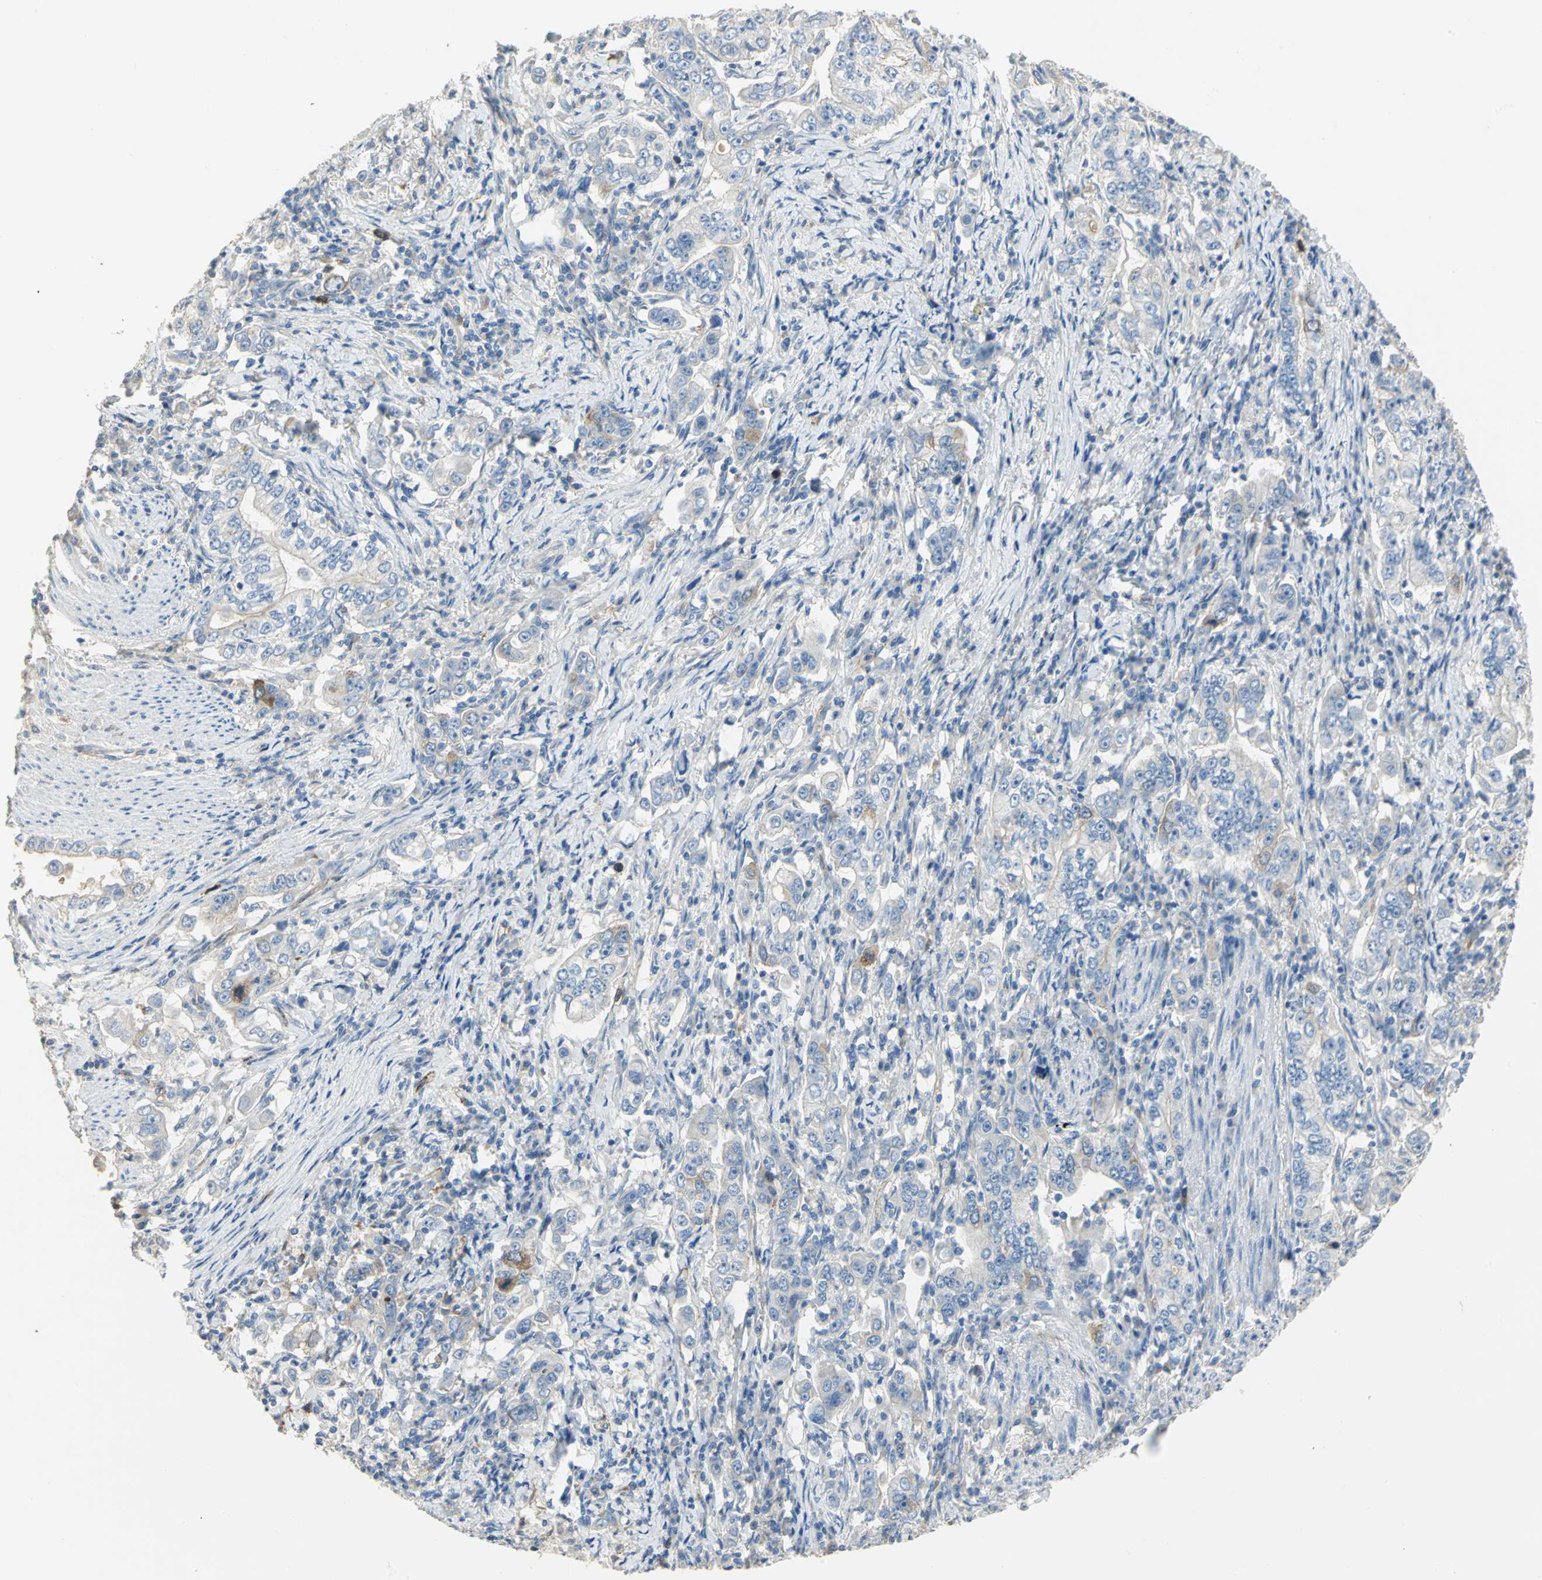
{"staining": {"intensity": "weak", "quantity": "25%-75%", "location": "cytoplasmic/membranous"}, "tissue": "stomach cancer", "cell_type": "Tumor cells", "image_type": "cancer", "snomed": [{"axis": "morphology", "description": "Adenocarcinoma, NOS"}, {"axis": "topography", "description": "Stomach, lower"}], "caption": "This histopathology image reveals immunohistochemistry staining of human stomach cancer, with low weak cytoplasmic/membranous expression in about 25%-75% of tumor cells.", "gene": "DLGAP5", "patient": {"sex": "female", "age": 72}}